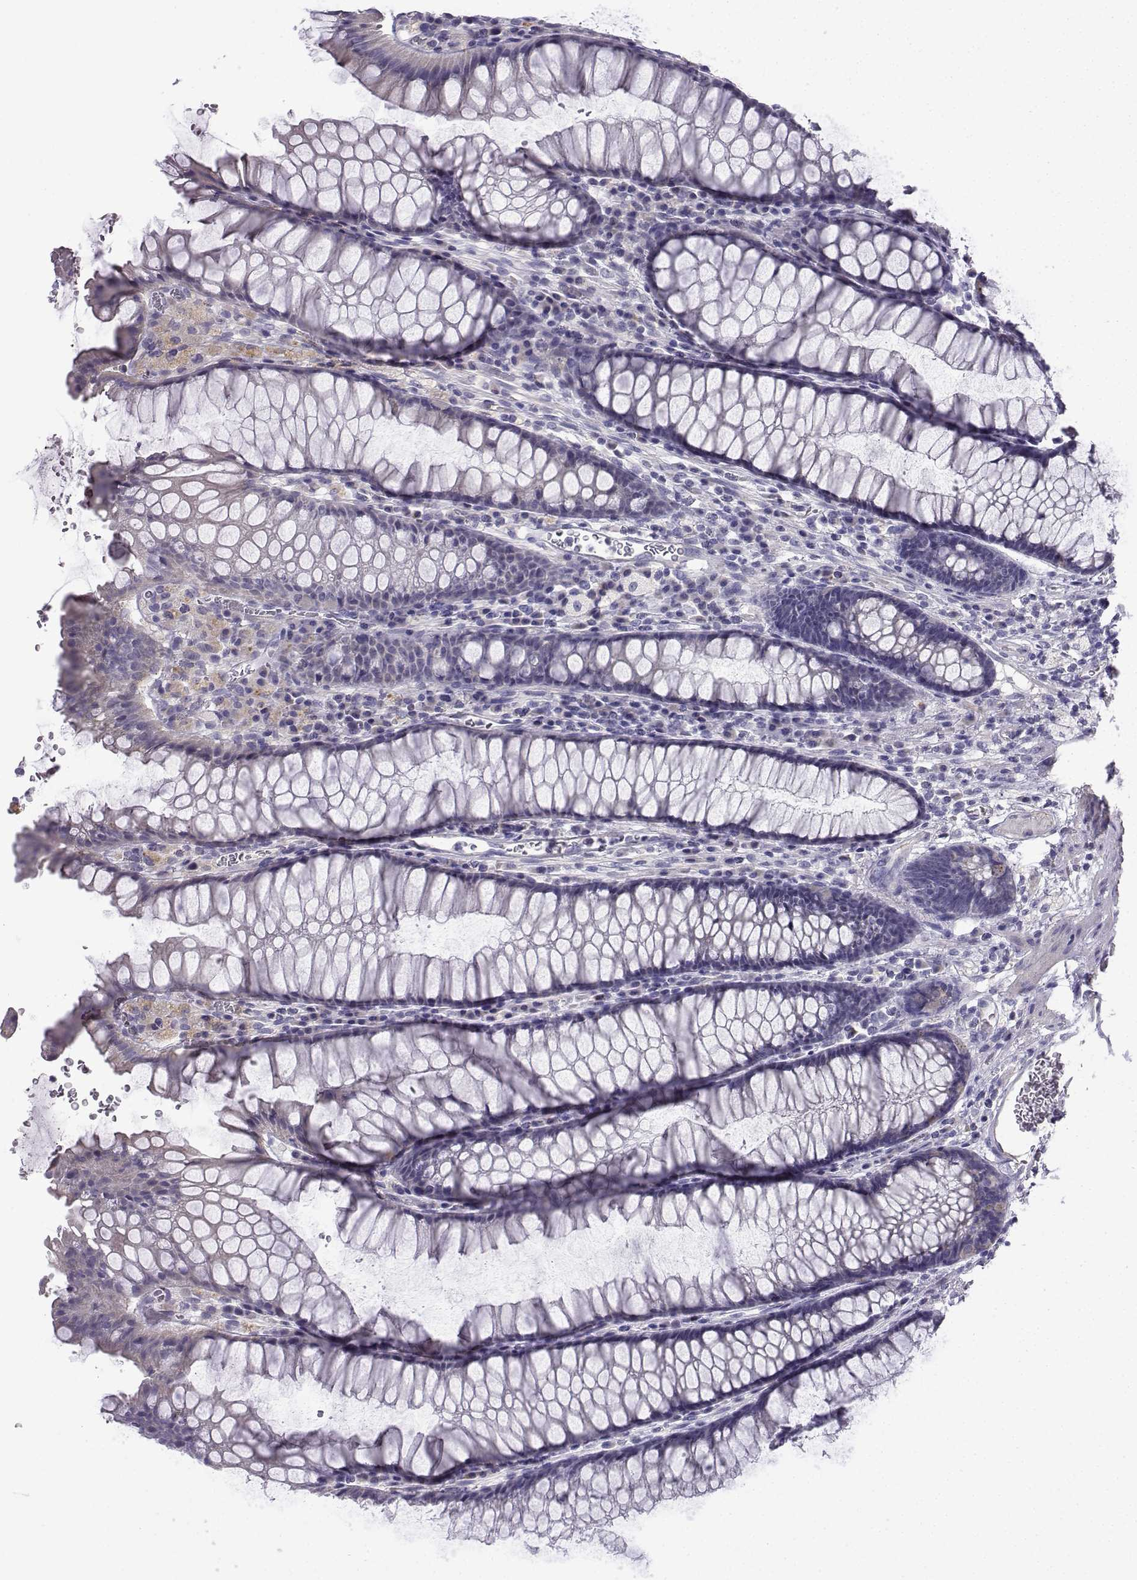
{"staining": {"intensity": "negative", "quantity": "none", "location": "none"}, "tissue": "rectum", "cell_type": "Glandular cells", "image_type": "normal", "snomed": [{"axis": "morphology", "description": "Normal tissue, NOS"}, {"axis": "topography", "description": "Rectum"}], "caption": "The micrograph exhibits no staining of glandular cells in normal rectum.", "gene": "SPACA7", "patient": {"sex": "female", "age": 68}}